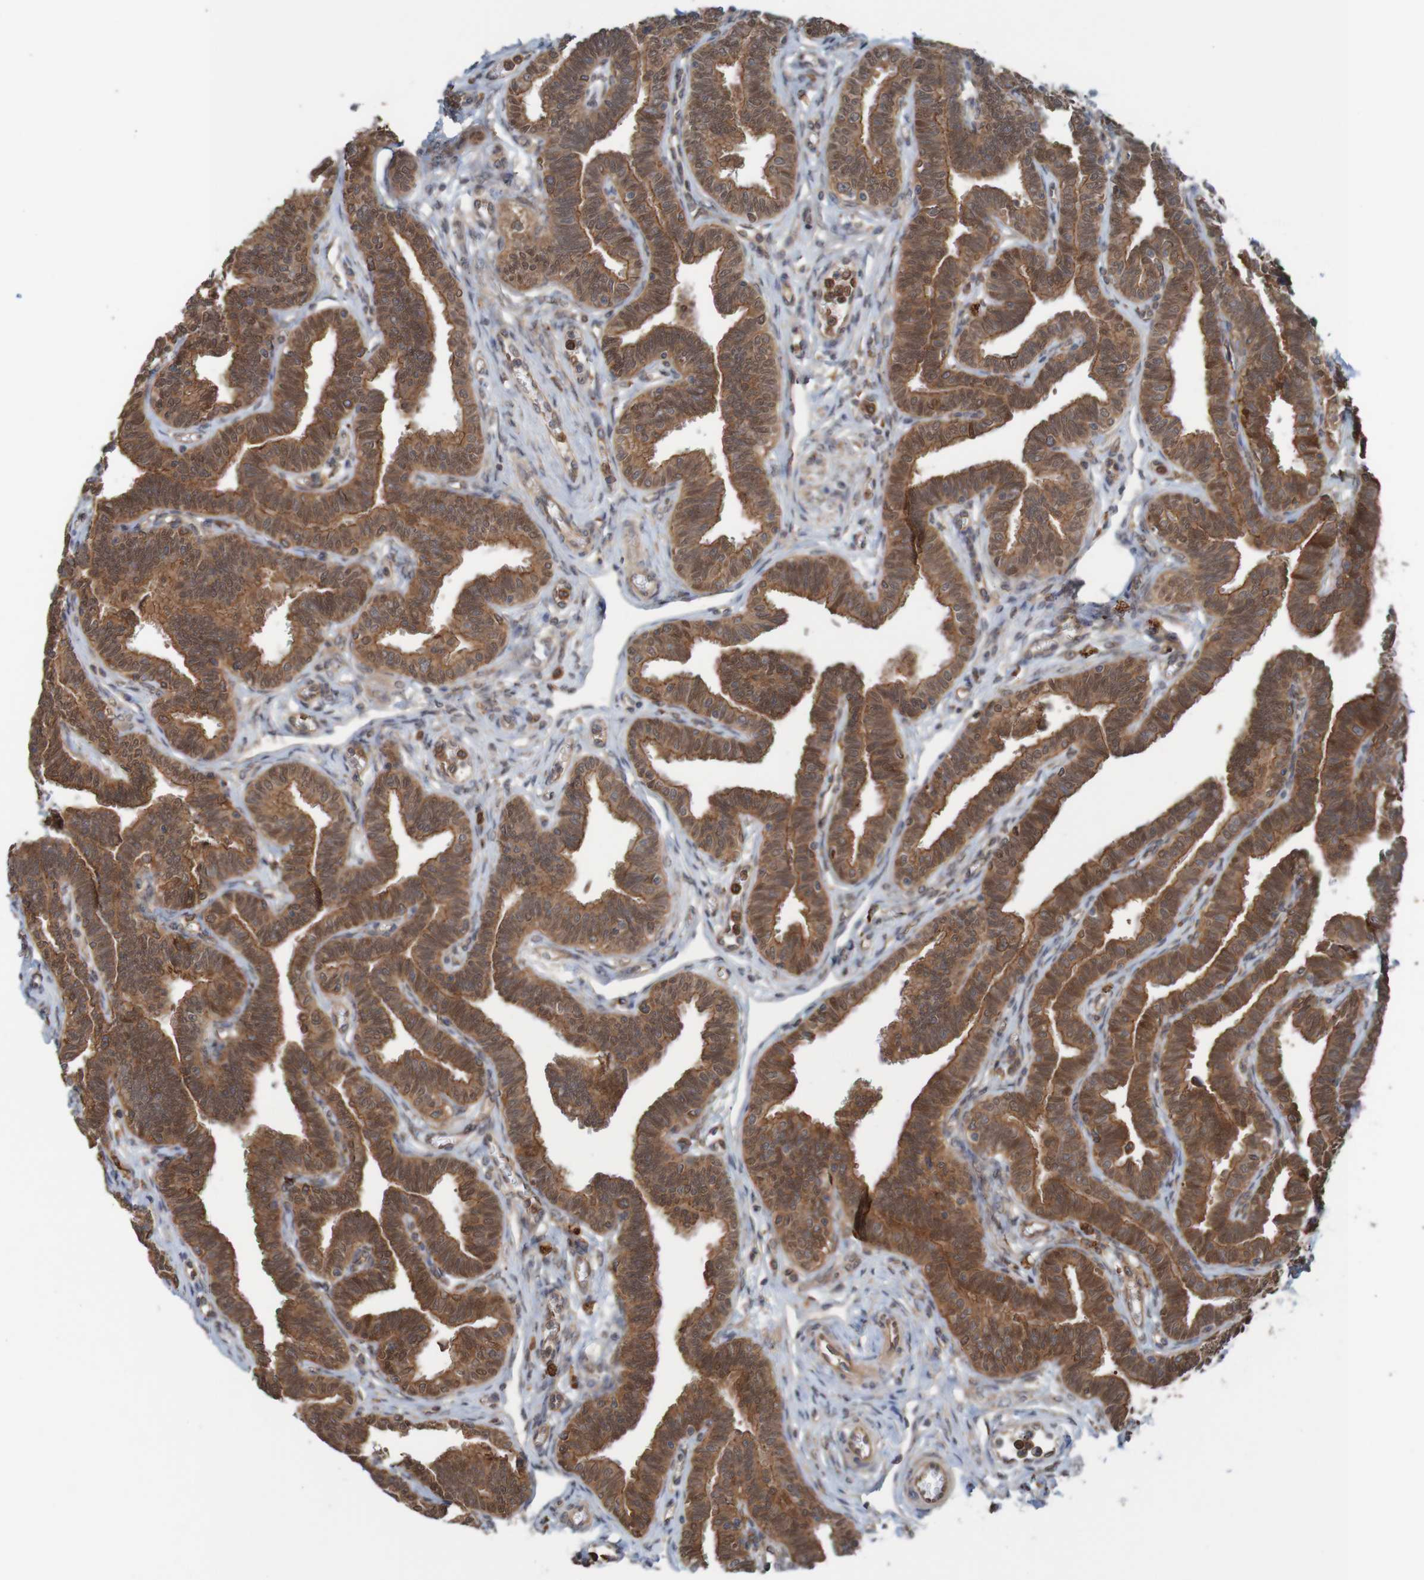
{"staining": {"intensity": "moderate", "quantity": ">75%", "location": "cytoplasmic/membranous"}, "tissue": "fallopian tube", "cell_type": "Glandular cells", "image_type": "normal", "snomed": [{"axis": "morphology", "description": "Normal tissue, NOS"}, {"axis": "topography", "description": "Fallopian tube"}, {"axis": "topography", "description": "Ovary"}], "caption": "An IHC image of unremarkable tissue is shown. Protein staining in brown shows moderate cytoplasmic/membranous positivity in fallopian tube within glandular cells. The protein is stained brown, and the nuclei are stained in blue (DAB IHC with brightfield microscopy, high magnification).", "gene": "ARHGEF11", "patient": {"sex": "female", "age": 23}}